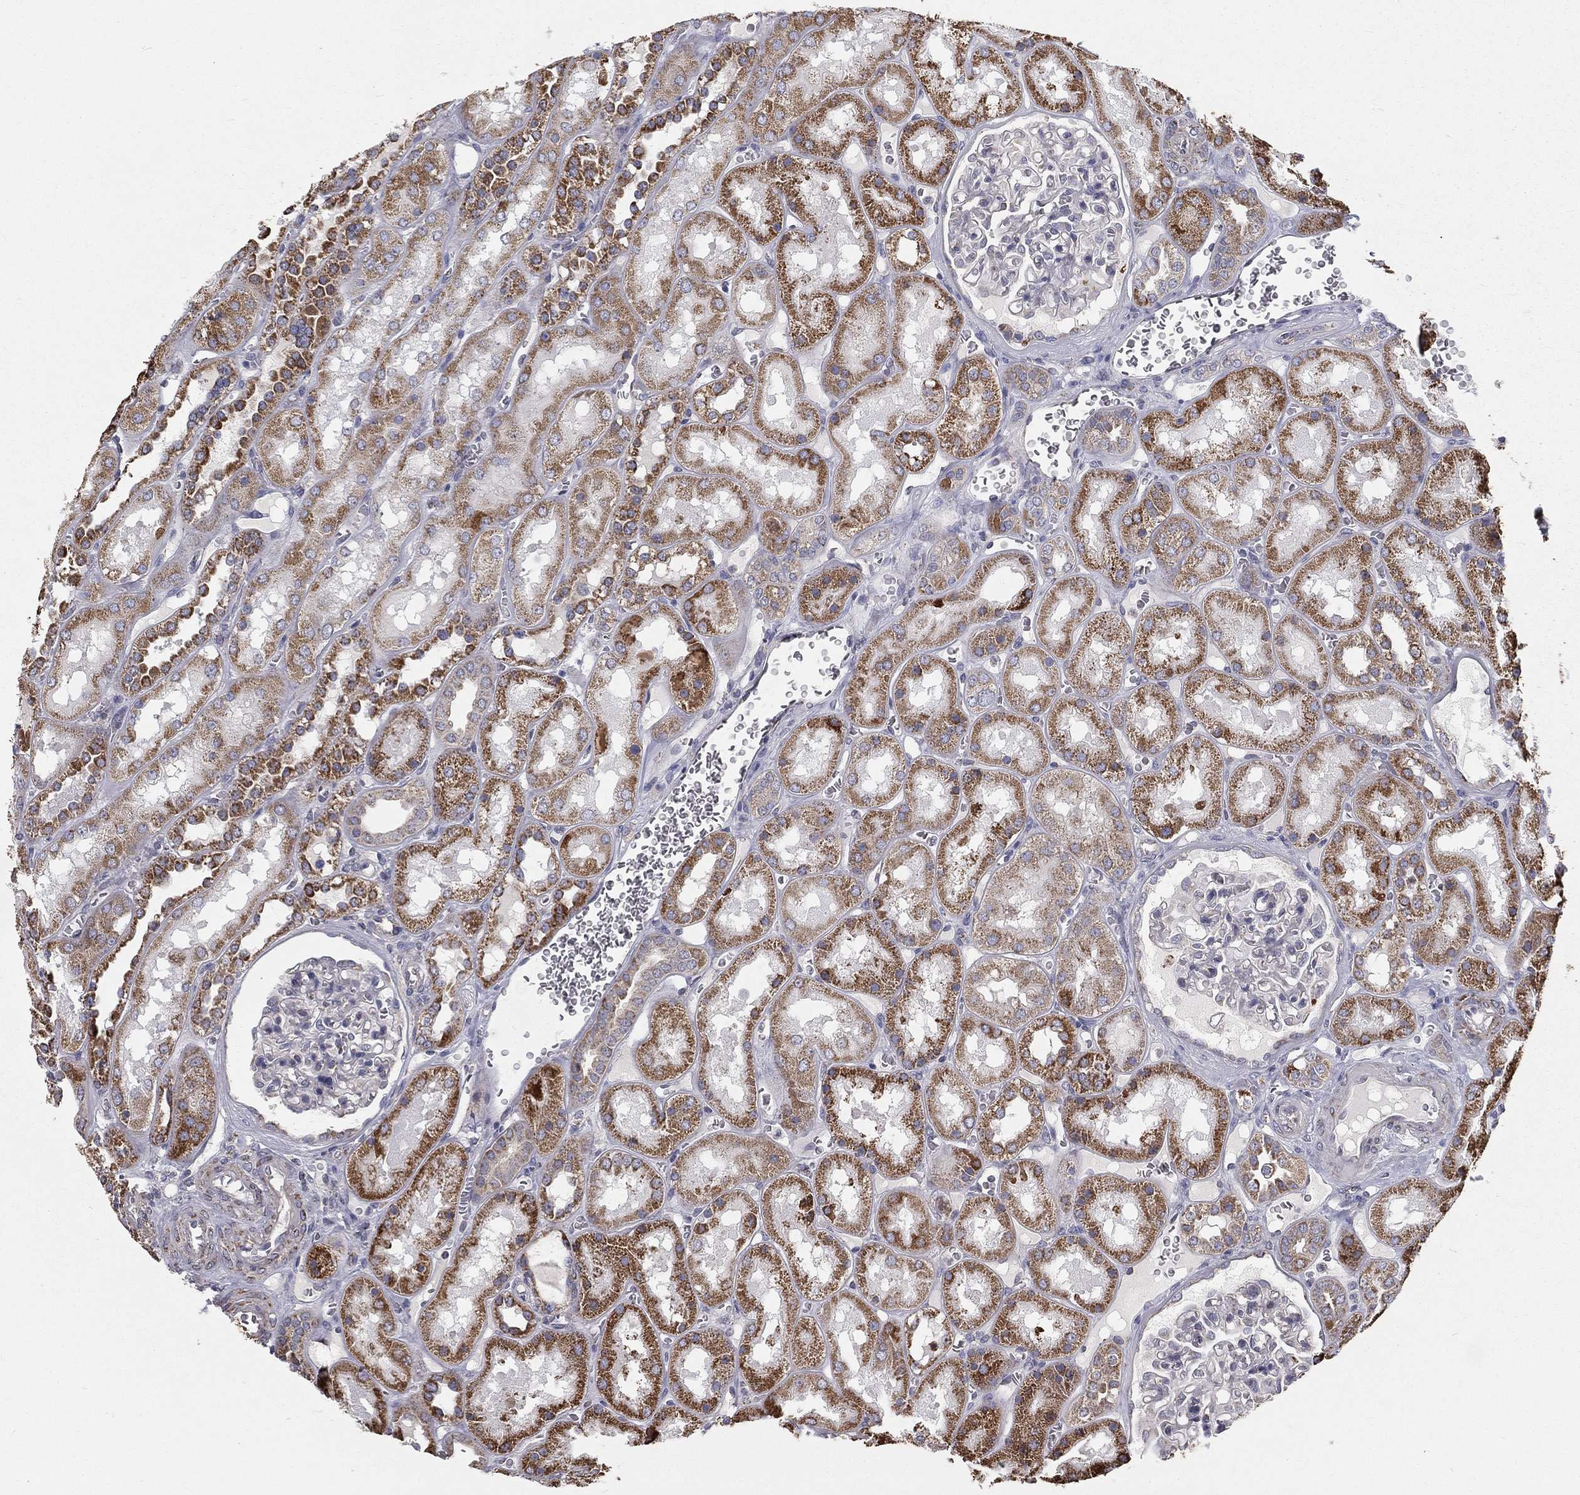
{"staining": {"intensity": "negative", "quantity": "none", "location": "none"}, "tissue": "kidney", "cell_type": "Cells in glomeruli", "image_type": "normal", "snomed": [{"axis": "morphology", "description": "Normal tissue, NOS"}, {"axis": "topography", "description": "Kidney"}], "caption": "This is an IHC image of normal kidney. There is no staining in cells in glomeruli.", "gene": "HADH", "patient": {"sex": "male", "age": 73}}